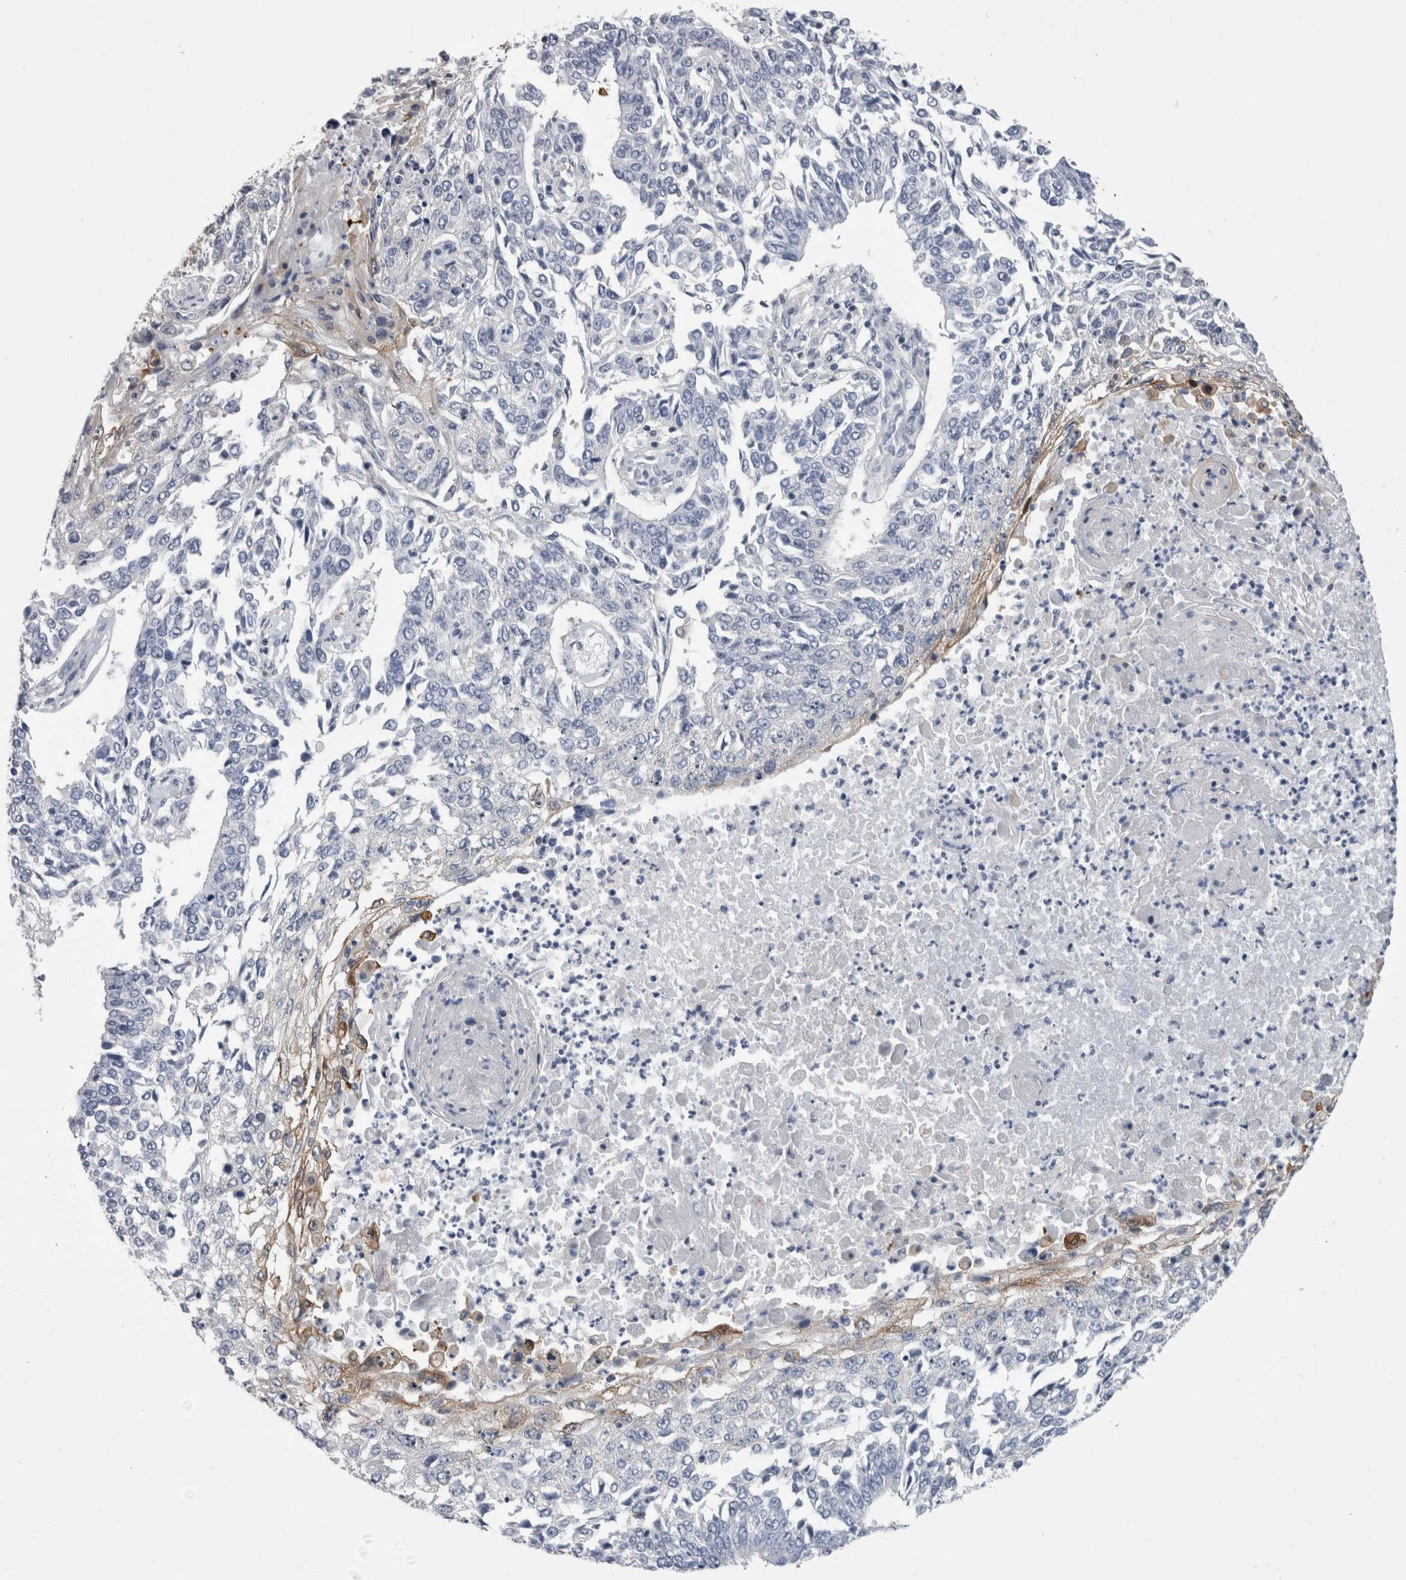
{"staining": {"intensity": "weak", "quantity": "<25%", "location": "cytoplasmic/membranous"}, "tissue": "lung cancer", "cell_type": "Tumor cells", "image_type": "cancer", "snomed": [{"axis": "morphology", "description": "Normal tissue, NOS"}, {"axis": "morphology", "description": "Squamous cell carcinoma, NOS"}, {"axis": "topography", "description": "Cartilage tissue"}, {"axis": "topography", "description": "Bronchus"}, {"axis": "topography", "description": "Lung"}, {"axis": "topography", "description": "Peripheral nerve tissue"}], "caption": "There is no significant expression in tumor cells of lung squamous cell carcinoma.", "gene": "DCTN6", "patient": {"sex": "female", "age": 49}}